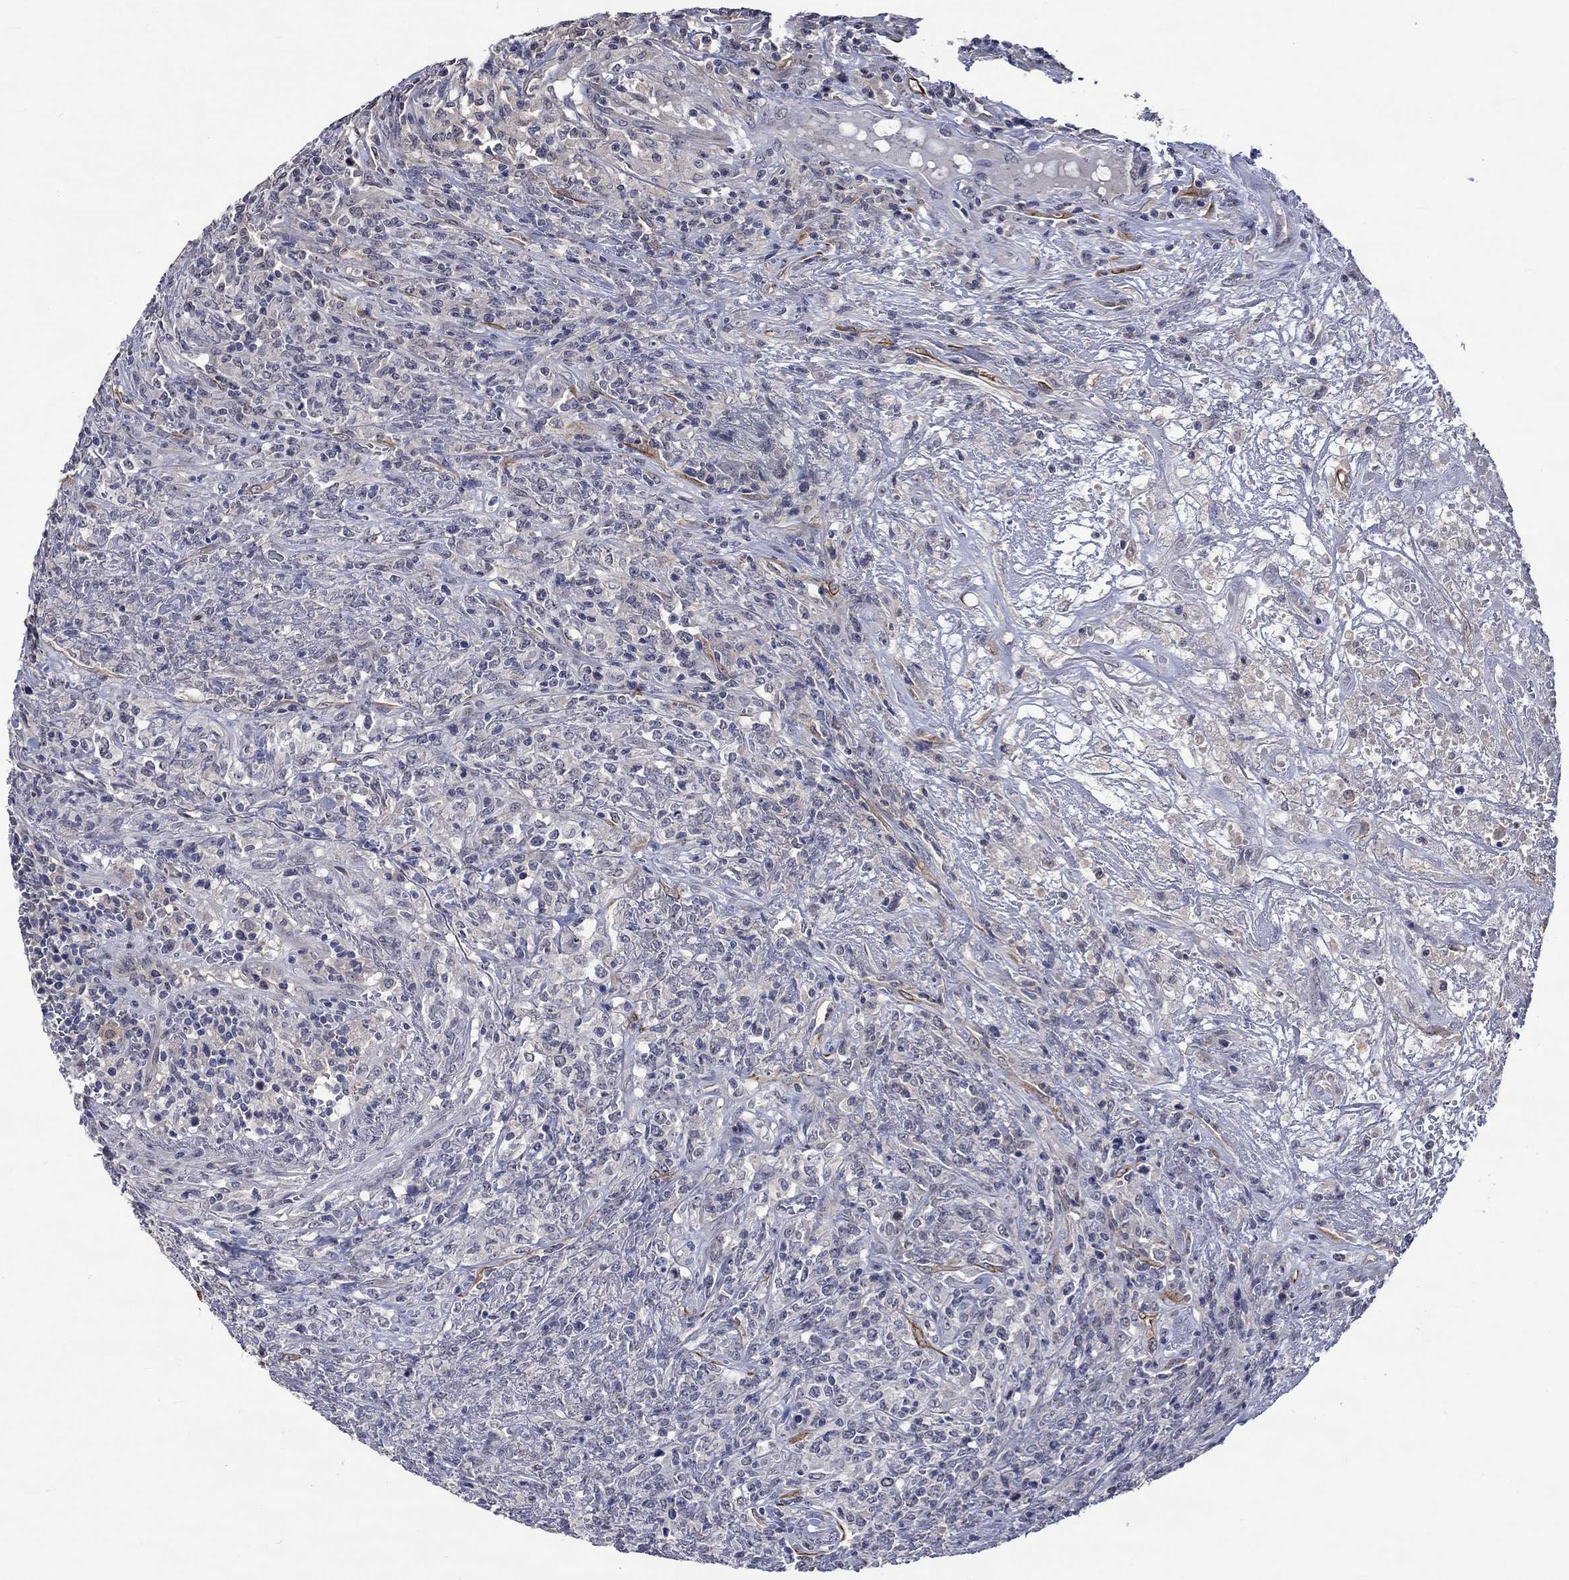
{"staining": {"intensity": "negative", "quantity": "none", "location": "none"}, "tissue": "lymphoma", "cell_type": "Tumor cells", "image_type": "cancer", "snomed": [{"axis": "morphology", "description": "Malignant lymphoma, non-Hodgkin's type, High grade"}, {"axis": "topography", "description": "Lung"}], "caption": "Immunohistochemical staining of lymphoma shows no significant positivity in tumor cells.", "gene": "DDX3Y", "patient": {"sex": "male", "age": 79}}